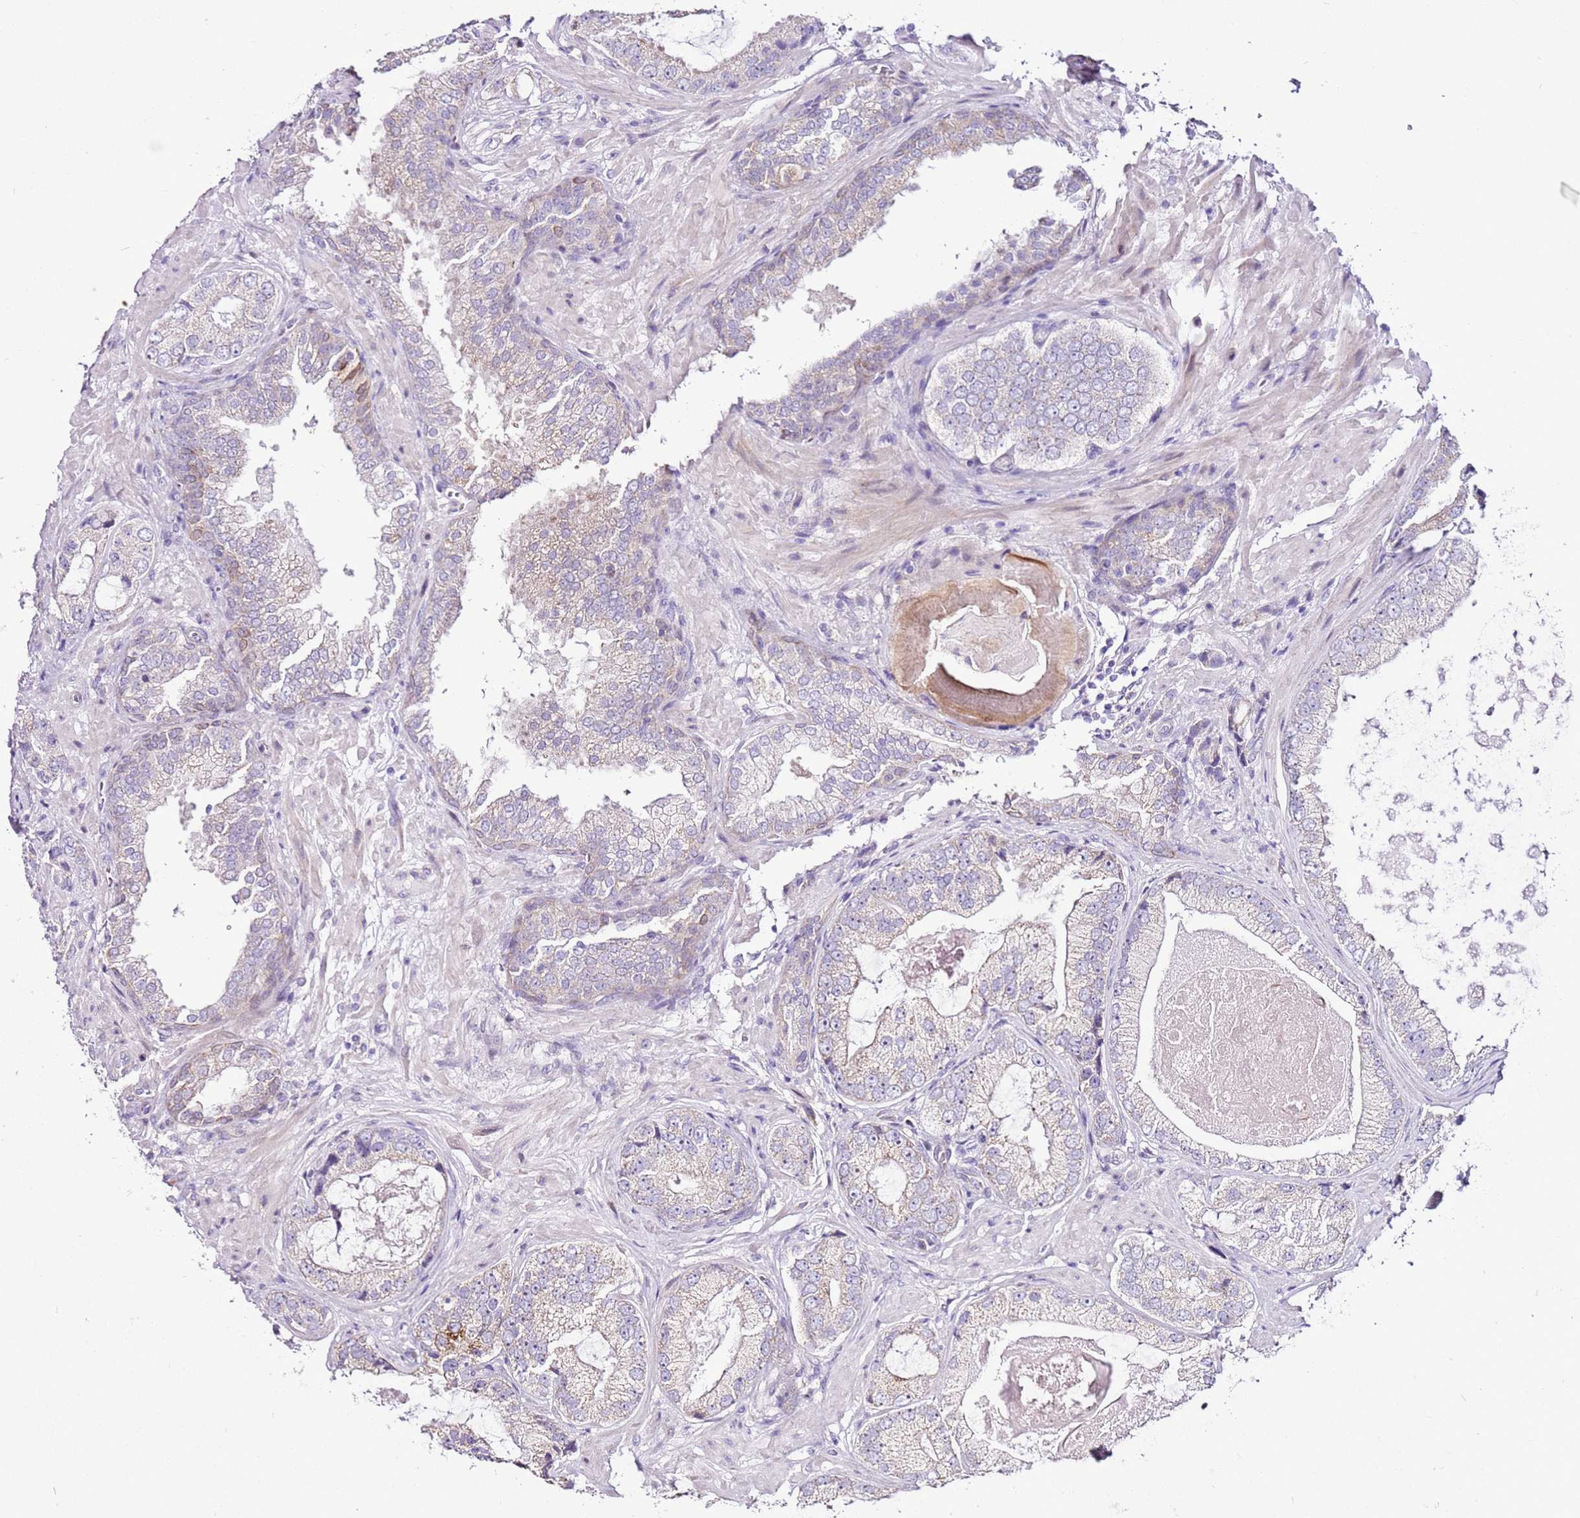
{"staining": {"intensity": "weak", "quantity": "25%-75%", "location": "cytoplasmic/membranous"}, "tissue": "prostate cancer", "cell_type": "Tumor cells", "image_type": "cancer", "snomed": [{"axis": "morphology", "description": "Adenocarcinoma, High grade"}, {"axis": "topography", "description": "Prostate"}], "caption": "Adenocarcinoma (high-grade) (prostate) stained with a brown dye displays weak cytoplasmic/membranous positive expression in about 25%-75% of tumor cells.", "gene": "SLC38A5", "patient": {"sex": "male", "age": 59}}